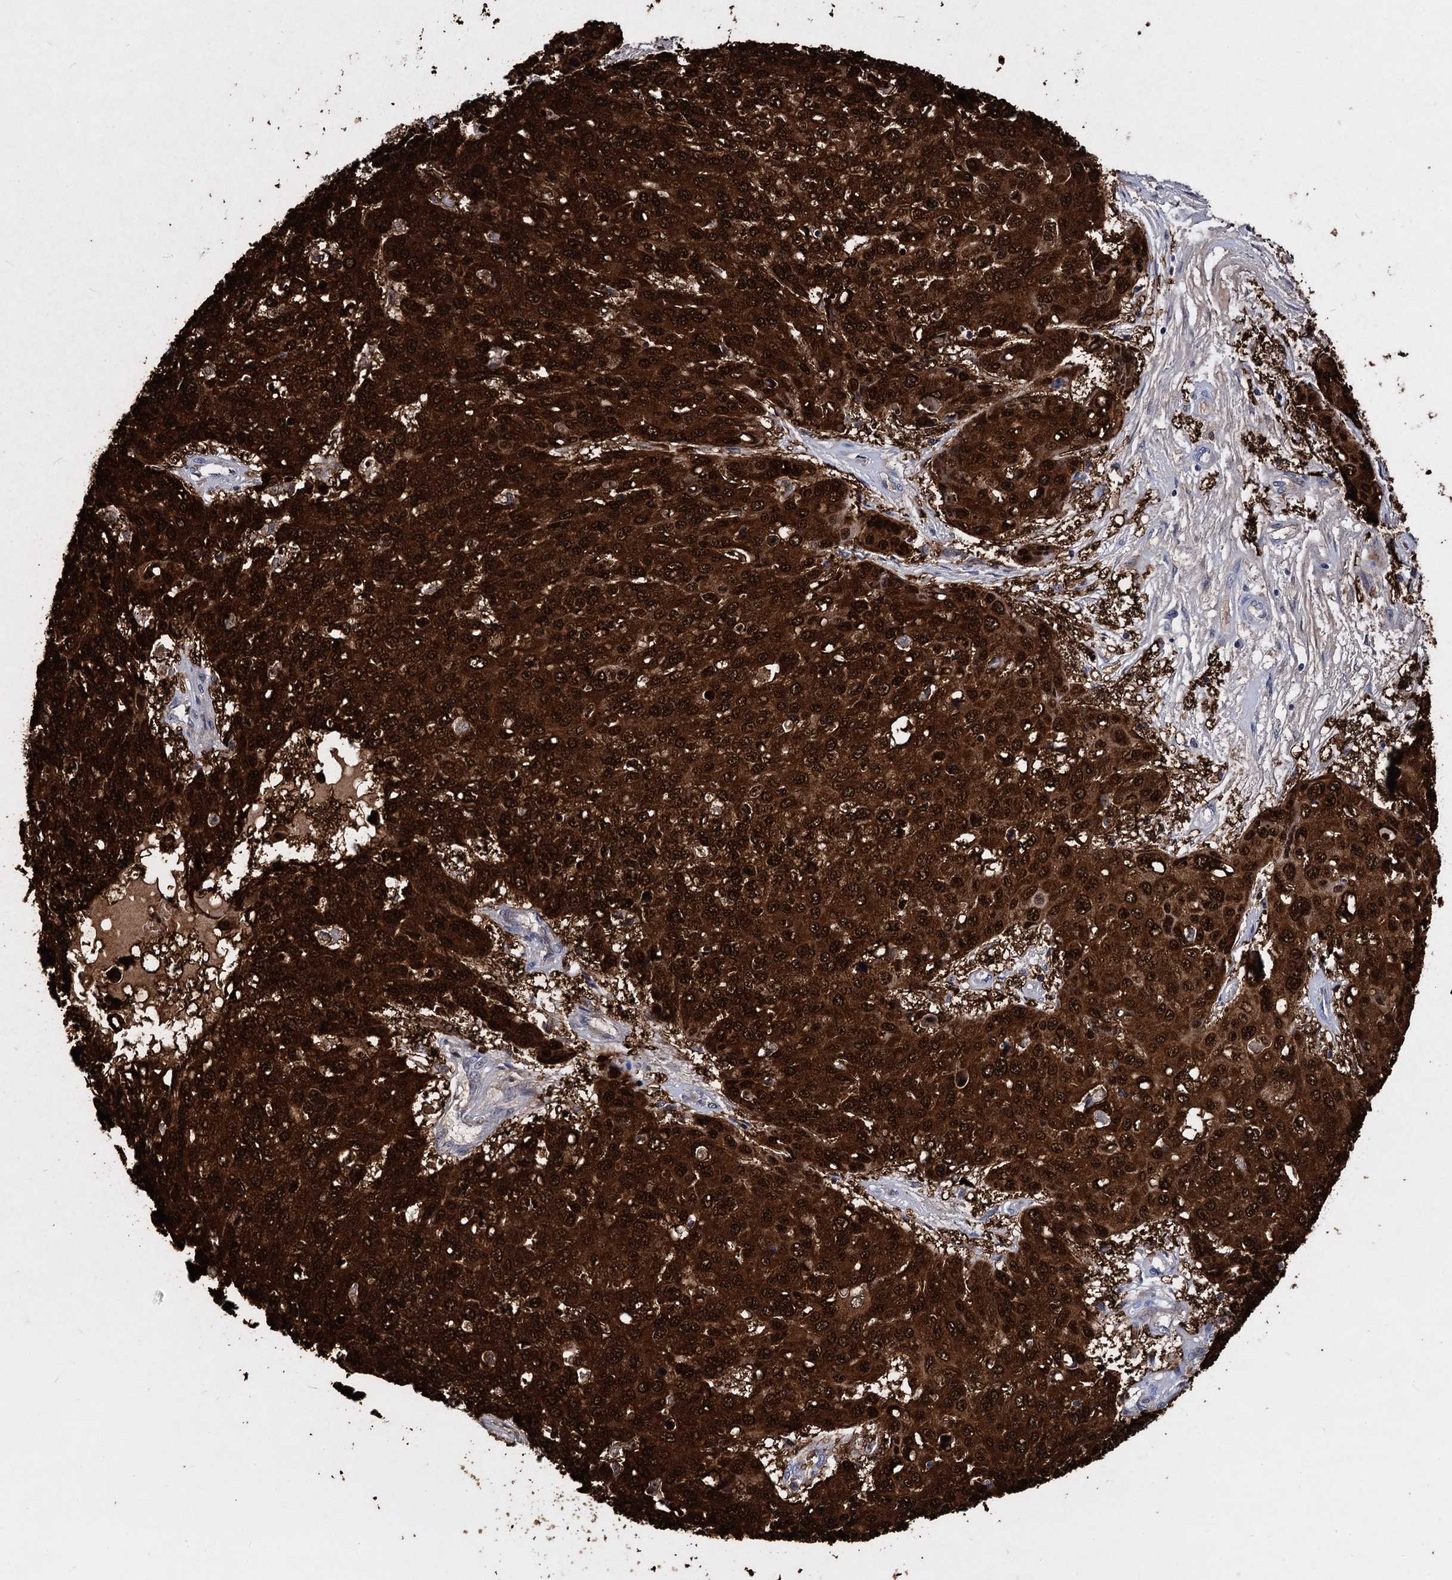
{"staining": {"intensity": "strong", "quantity": ">75%", "location": "cytoplasmic/membranous,nuclear"}, "tissue": "skin cancer", "cell_type": "Tumor cells", "image_type": "cancer", "snomed": [{"axis": "morphology", "description": "Squamous cell carcinoma, NOS"}, {"axis": "topography", "description": "Skin"}], "caption": "Tumor cells show high levels of strong cytoplasmic/membranous and nuclear positivity in approximately >75% of cells in human skin cancer (squamous cell carcinoma).", "gene": "MAGEA4", "patient": {"sex": "male", "age": 71}}